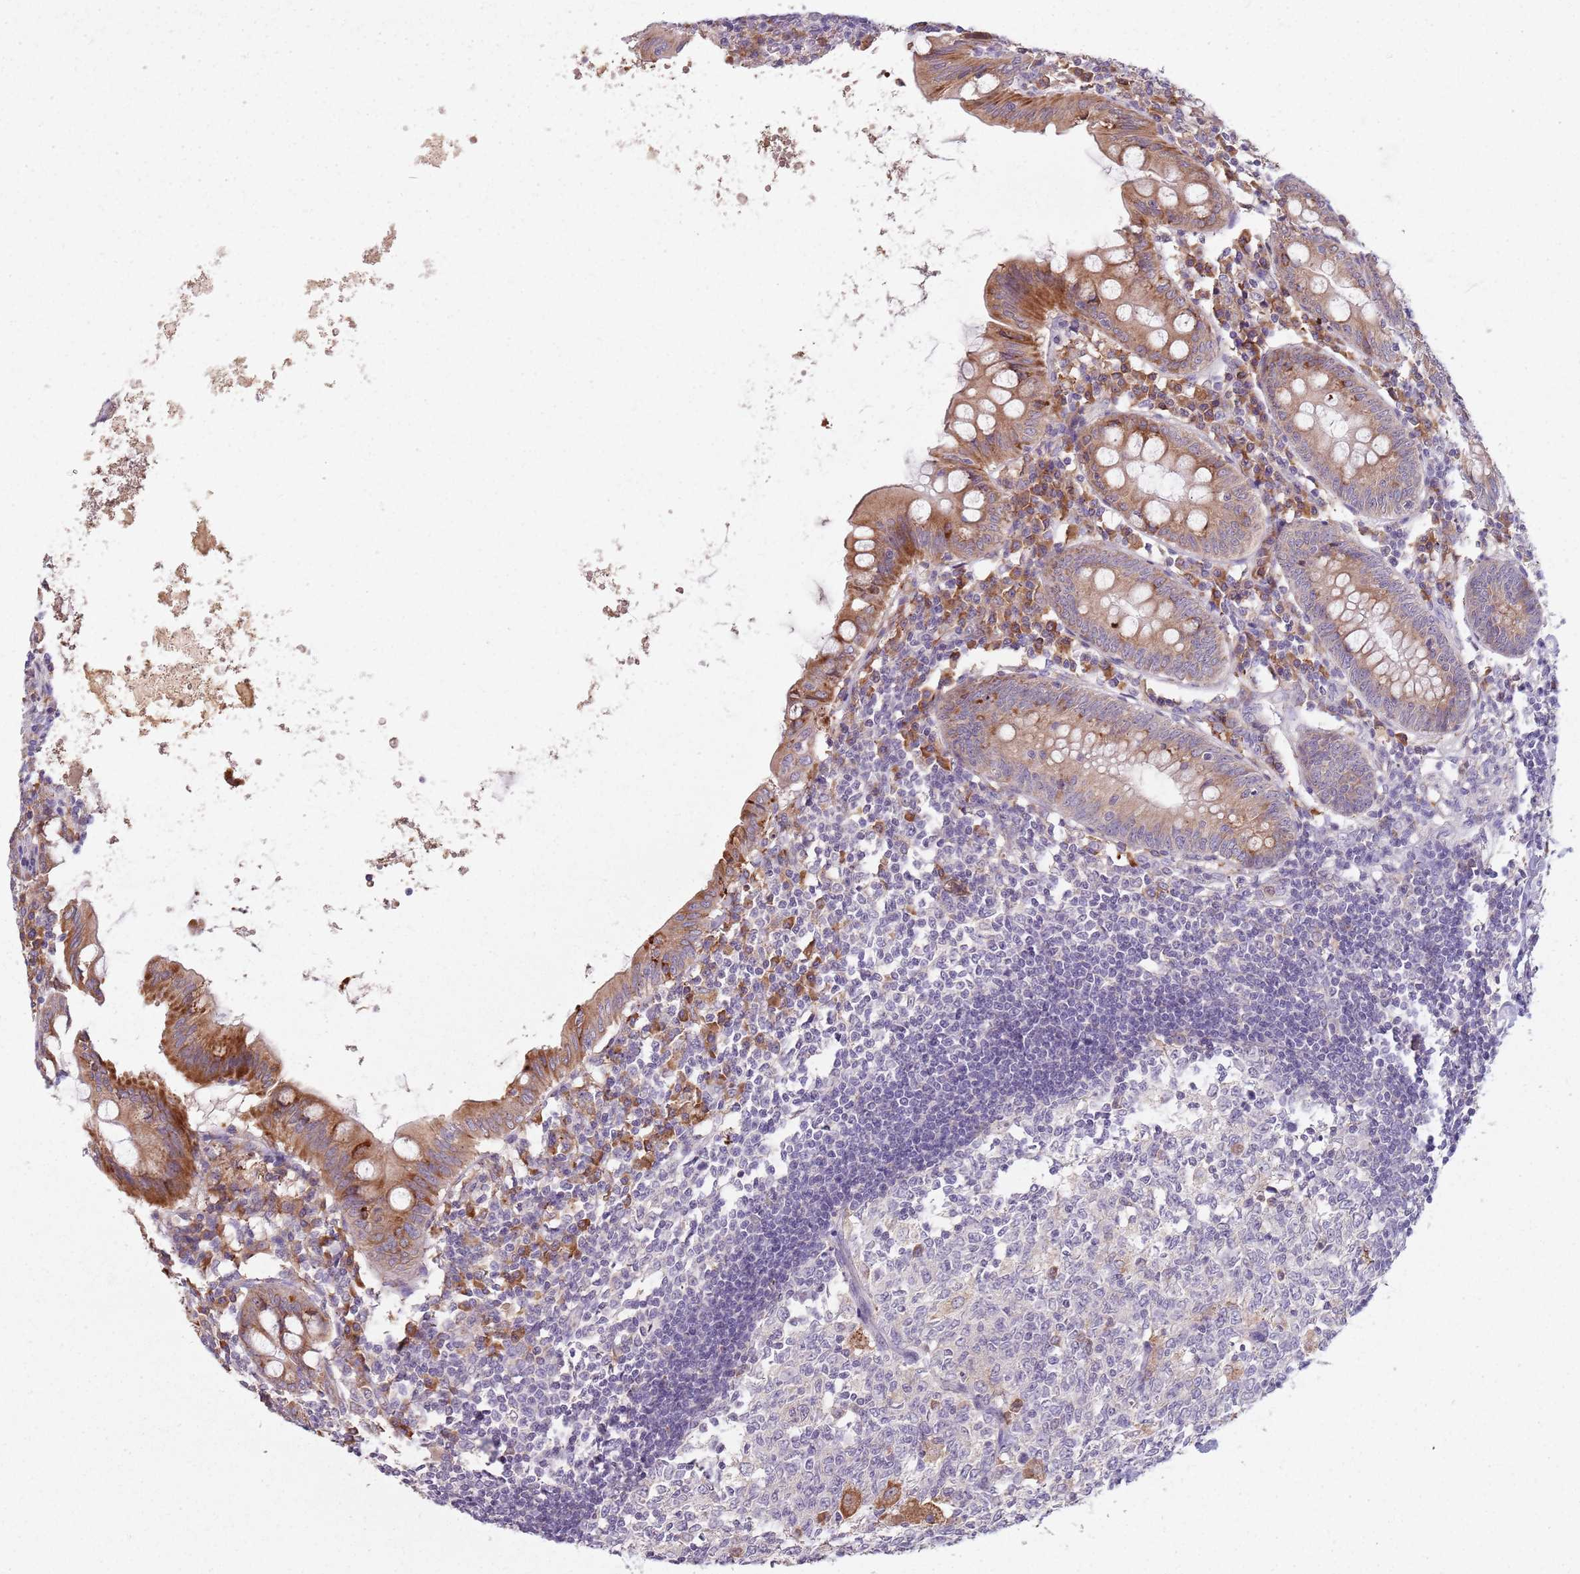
{"staining": {"intensity": "moderate", "quantity": ">75%", "location": "cytoplasmic/membranous"}, "tissue": "appendix", "cell_type": "Glandular cells", "image_type": "normal", "snomed": [{"axis": "morphology", "description": "Normal tissue, NOS"}, {"axis": "topography", "description": "Appendix"}], "caption": "DAB (3,3'-diaminobenzidine) immunohistochemical staining of unremarkable appendix shows moderate cytoplasmic/membranous protein positivity in approximately >75% of glandular cells.", "gene": "RPS9", "patient": {"sex": "female", "age": 54}}